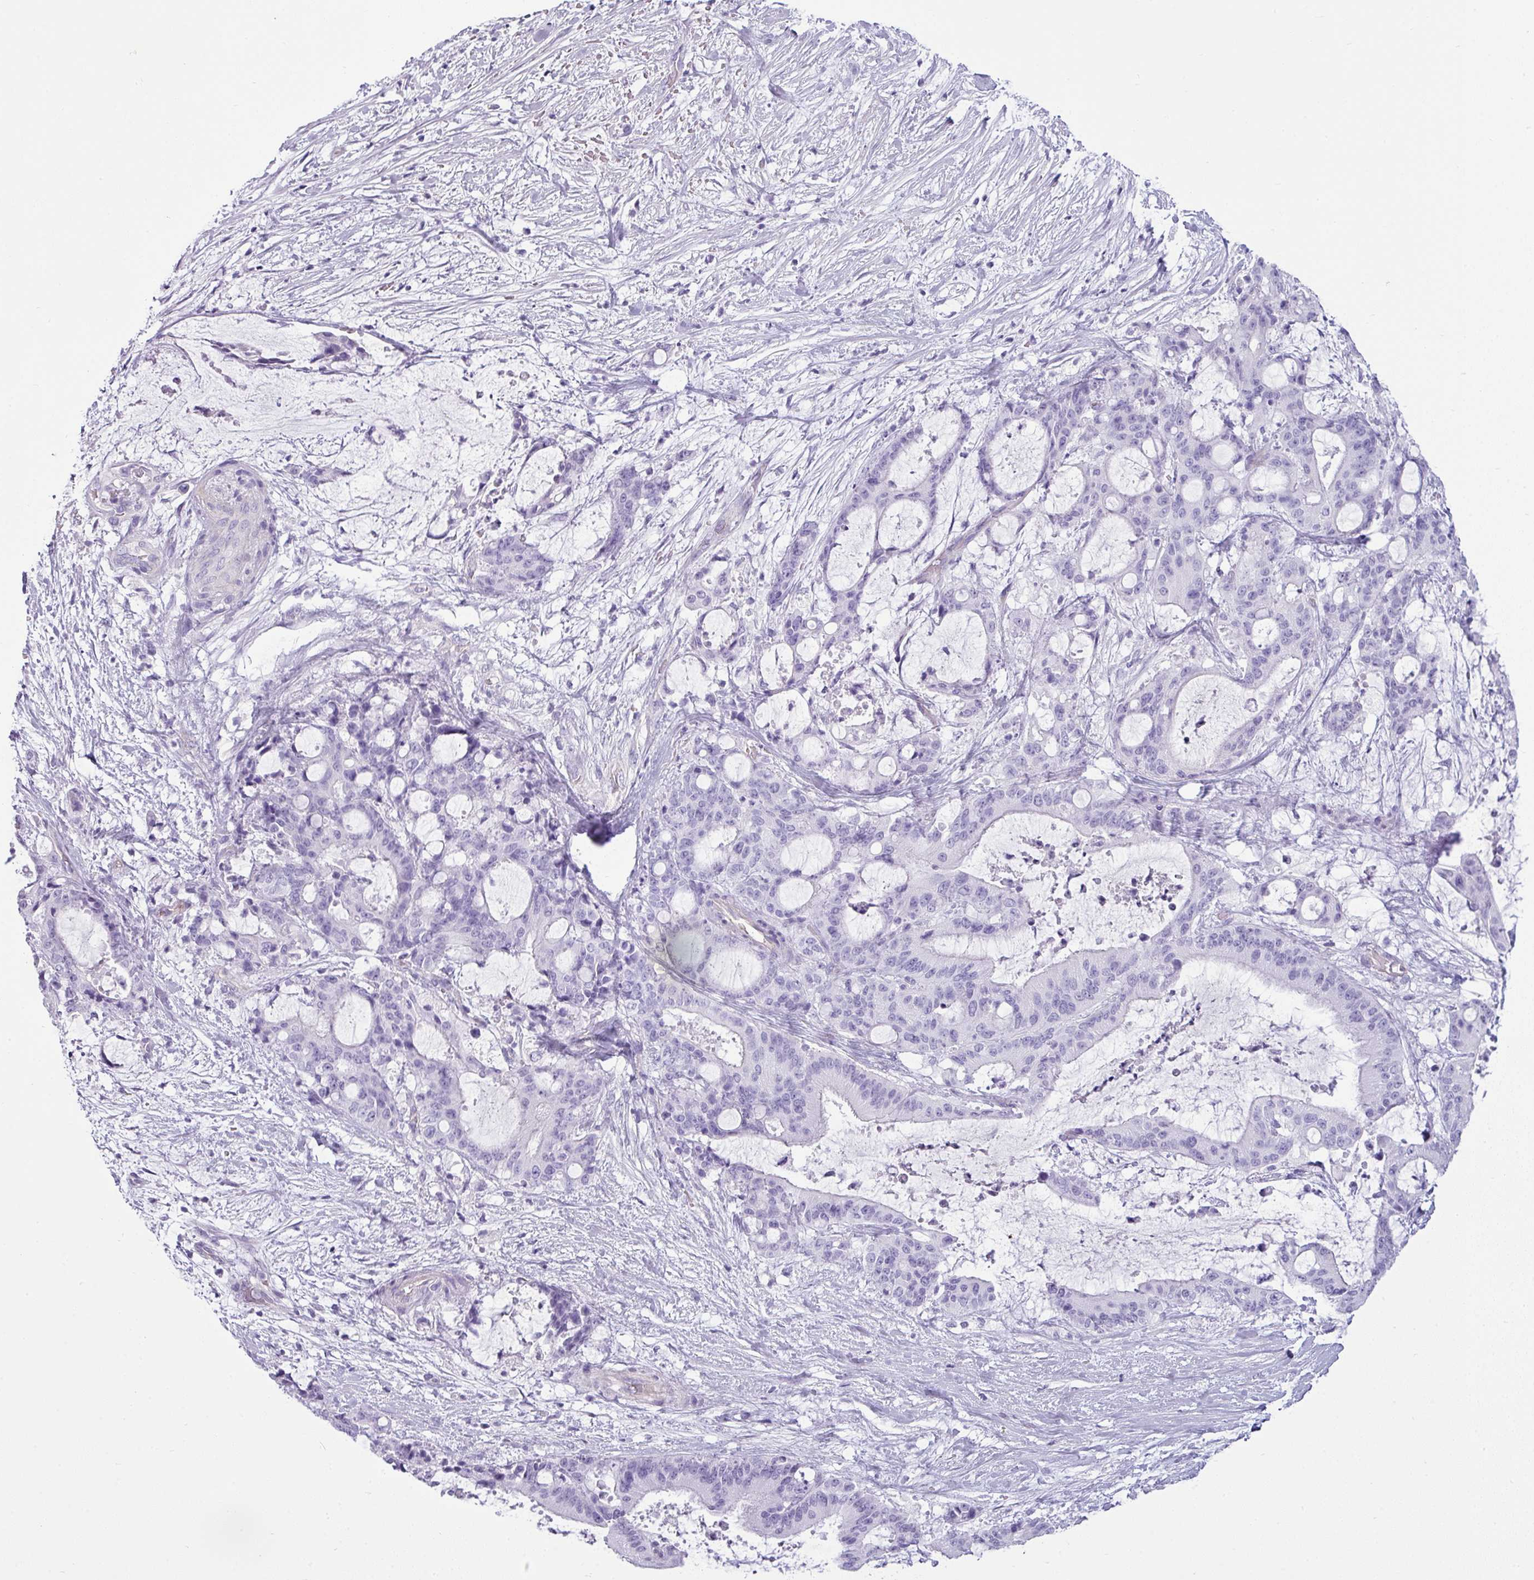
{"staining": {"intensity": "negative", "quantity": "none", "location": "none"}, "tissue": "liver cancer", "cell_type": "Tumor cells", "image_type": "cancer", "snomed": [{"axis": "morphology", "description": "Normal tissue, NOS"}, {"axis": "morphology", "description": "Cholangiocarcinoma"}, {"axis": "topography", "description": "Liver"}, {"axis": "topography", "description": "Peripheral nerve tissue"}], "caption": "There is no significant expression in tumor cells of liver cancer.", "gene": "VCX2", "patient": {"sex": "female", "age": 73}}